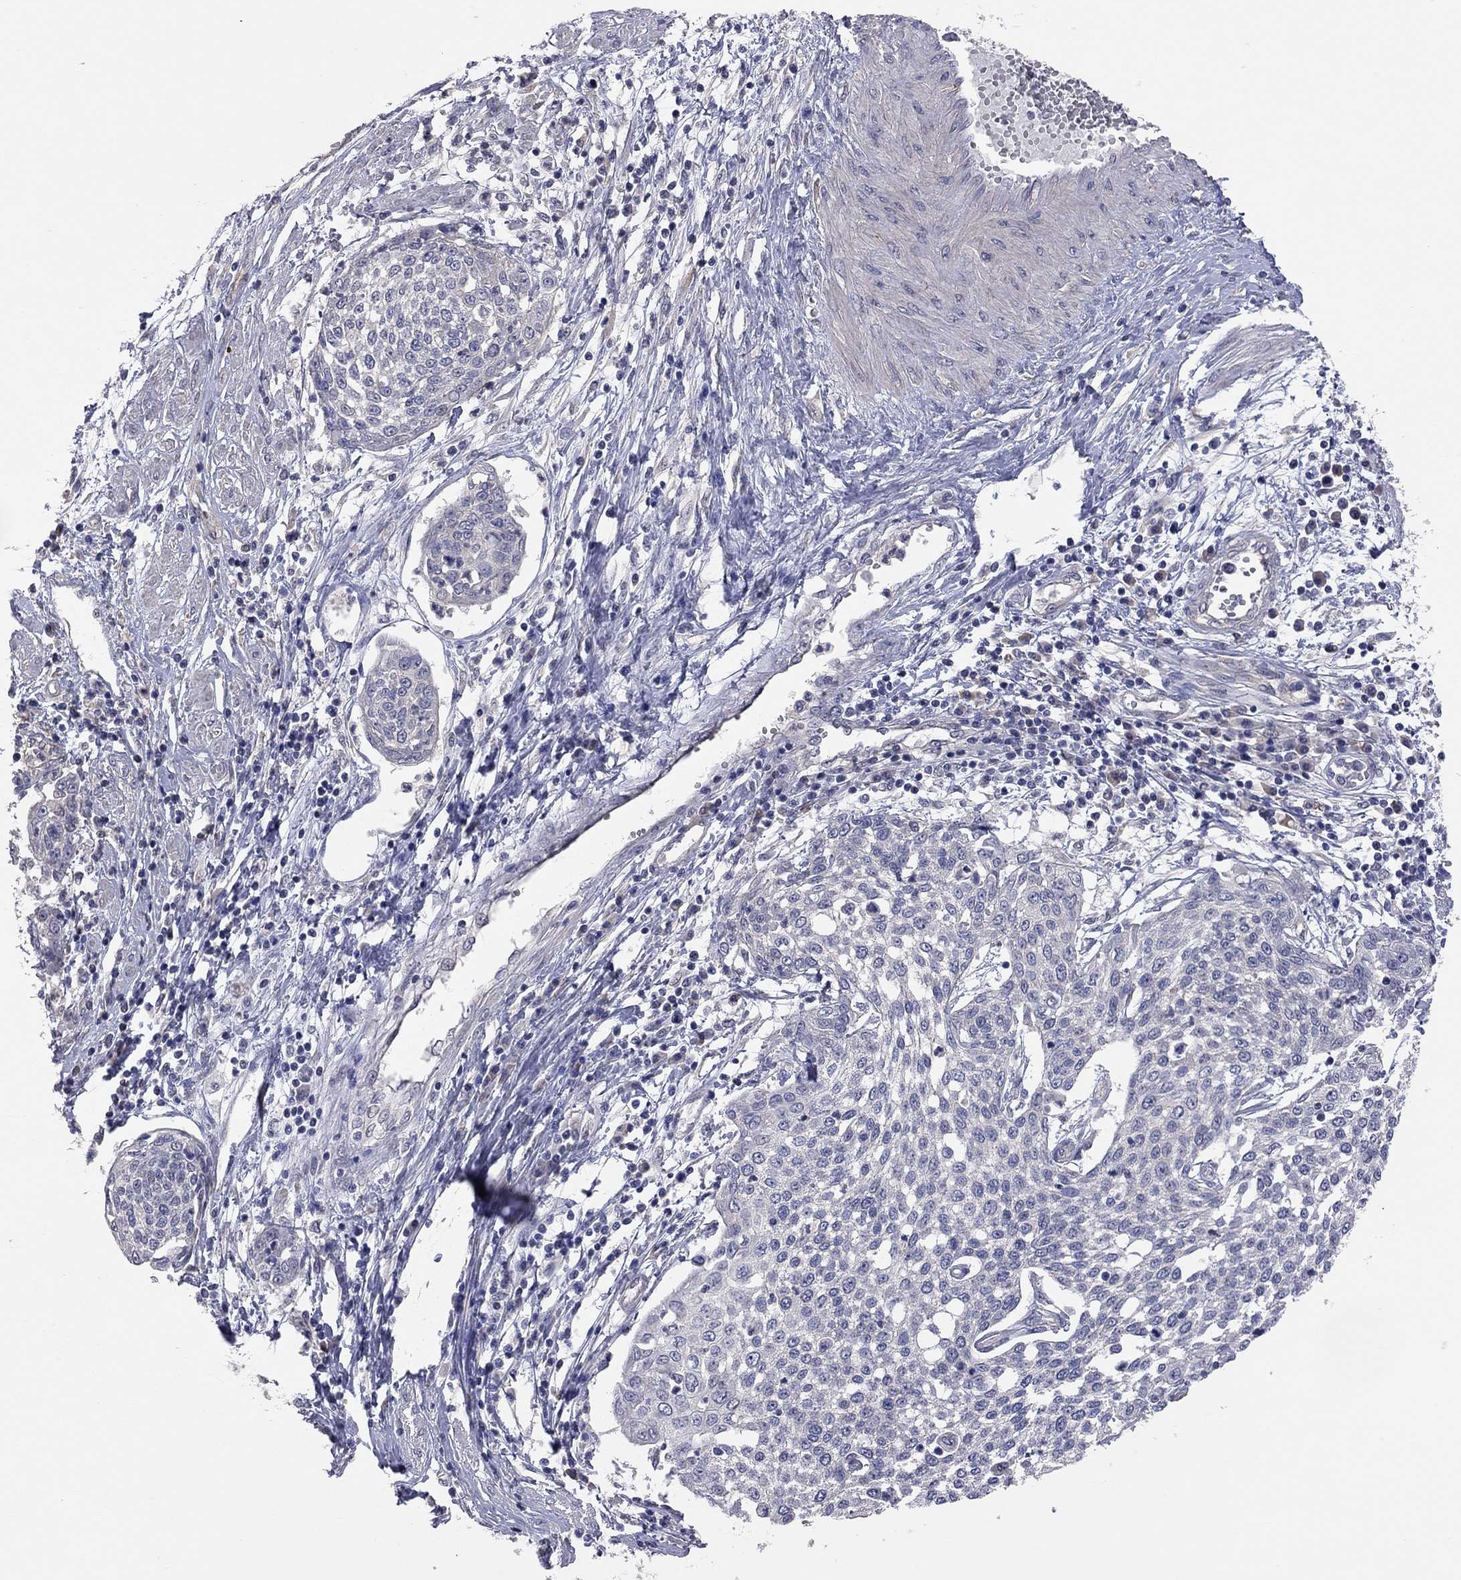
{"staining": {"intensity": "negative", "quantity": "none", "location": "none"}, "tissue": "cervical cancer", "cell_type": "Tumor cells", "image_type": "cancer", "snomed": [{"axis": "morphology", "description": "Squamous cell carcinoma, NOS"}, {"axis": "topography", "description": "Cervix"}], "caption": "Squamous cell carcinoma (cervical) stained for a protein using immunohistochemistry (IHC) exhibits no staining tumor cells.", "gene": "KCNB1", "patient": {"sex": "female", "age": 34}}